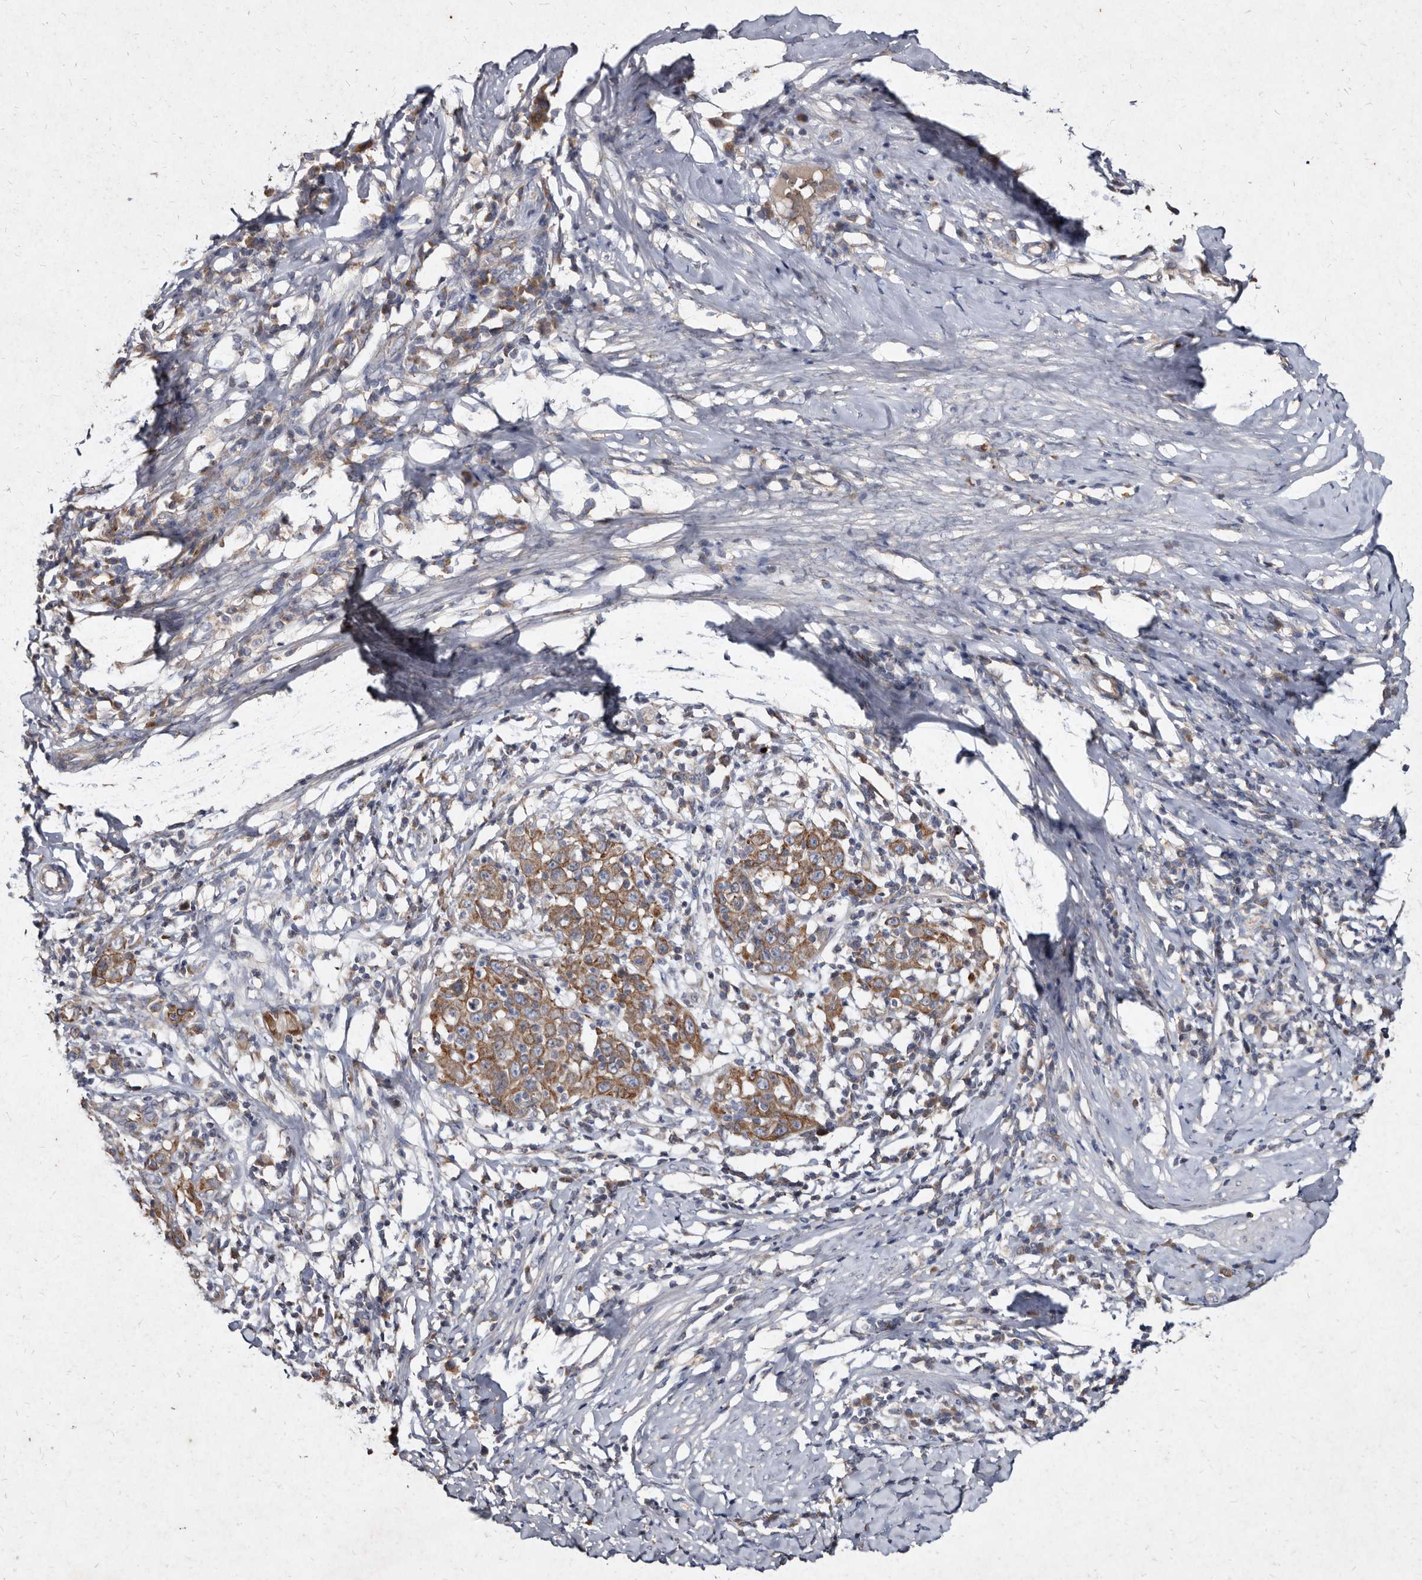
{"staining": {"intensity": "moderate", "quantity": ">75%", "location": "cytoplasmic/membranous"}, "tissue": "cervical cancer", "cell_type": "Tumor cells", "image_type": "cancer", "snomed": [{"axis": "morphology", "description": "Squamous cell carcinoma, NOS"}, {"axis": "topography", "description": "Cervix"}], "caption": "Protein expression analysis of human cervical squamous cell carcinoma reveals moderate cytoplasmic/membranous expression in approximately >75% of tumor cells.", "gene": "YPEL3", "patient": {"sex": "female", "age": 46}}